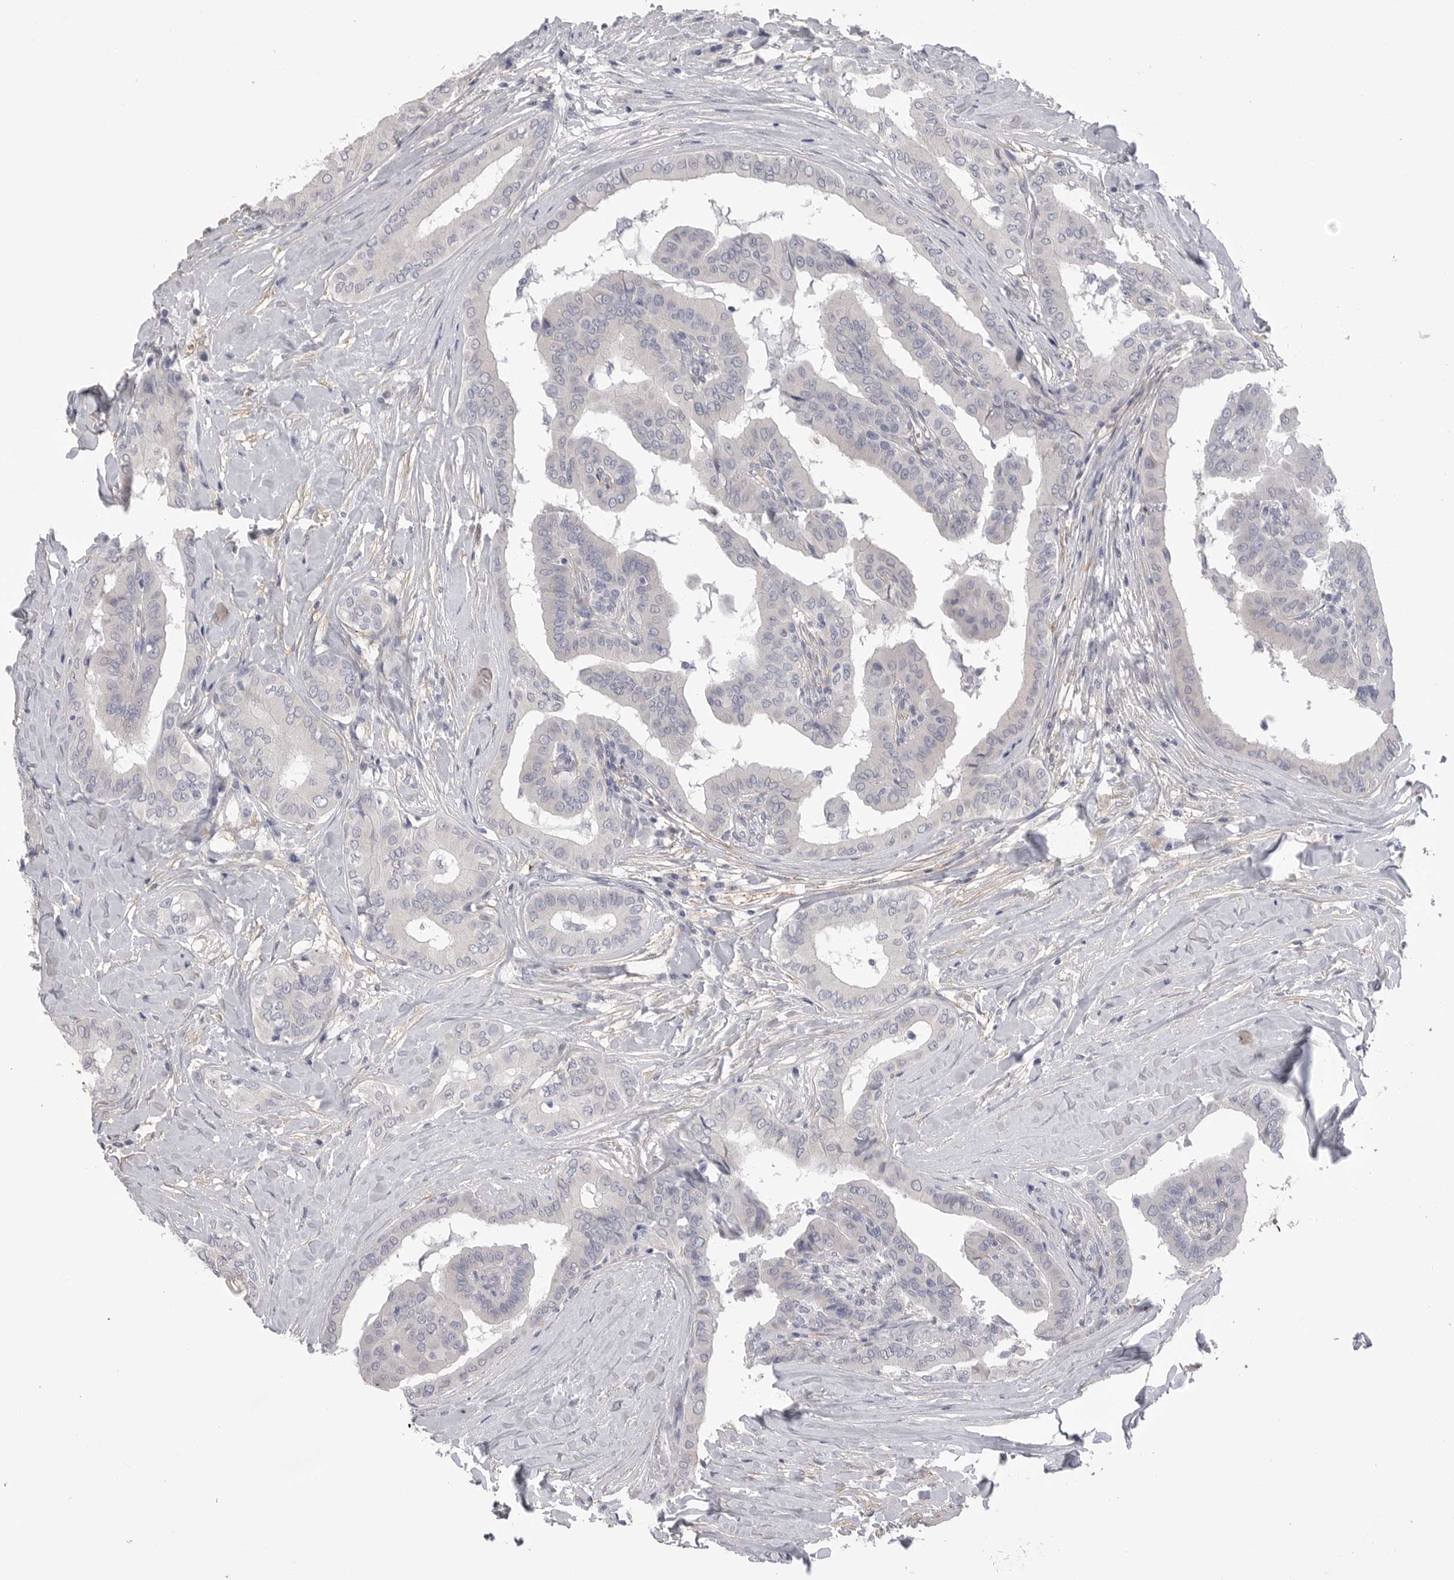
{"staining": {"intensity": "negative", "quantity": "none", "location": "none"}, "tissue": "thyroid cancer", "cell_type": "Tumor cells", "image_type": "cancer", "snomed": [{"axis": "morphology", "description": "Papillary adenocarcinoma, NOS"}, {"axis": "topography", "description": "Thyroid gland"}], "caption": "An IHC micrograph of papillary adenocarcinoma (thyroid) is shown. There is no staining in tumor cells of papillary adenocarcinoma (thyroid).", "gene": "AKAP12", "patient": {"sex": "male", "age": 33}}